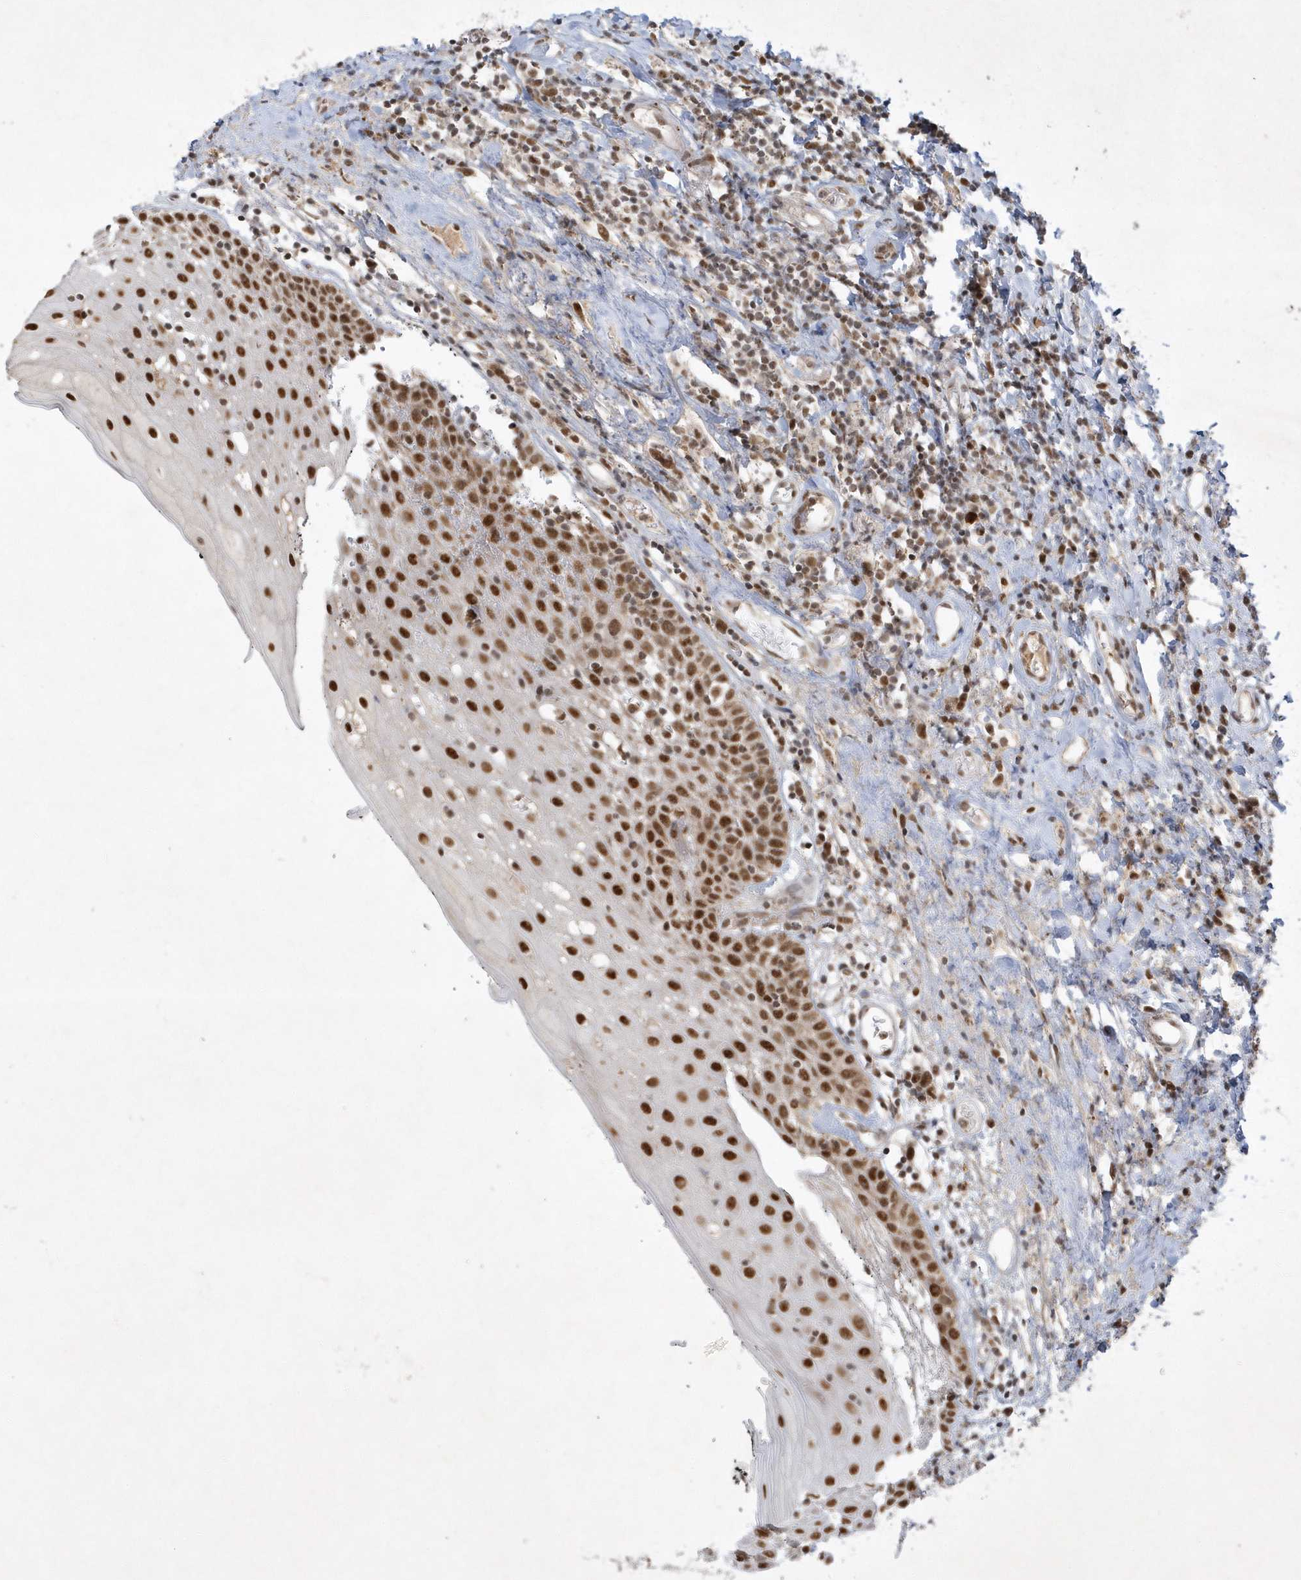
{"staining": {"intensity": "strong", "quantity": ">75%", "location": "nuclear"}, "tissue": "oral mucosa", "cell_type": "Squamous epithelial cells", "image_type": "normal", "snomed": [{"axis": "morphology", "description": "Normal tissue, NOS"}, {"axis": "topography", "description": "Oral tissue"}], "caption": "A histopathology image of oral mucosa stained for a protein shows strong nuclear brown staining in squamous epithelial cells.", "gene": "CPSF3", "patient": {"sex": "male", "age": 74}}